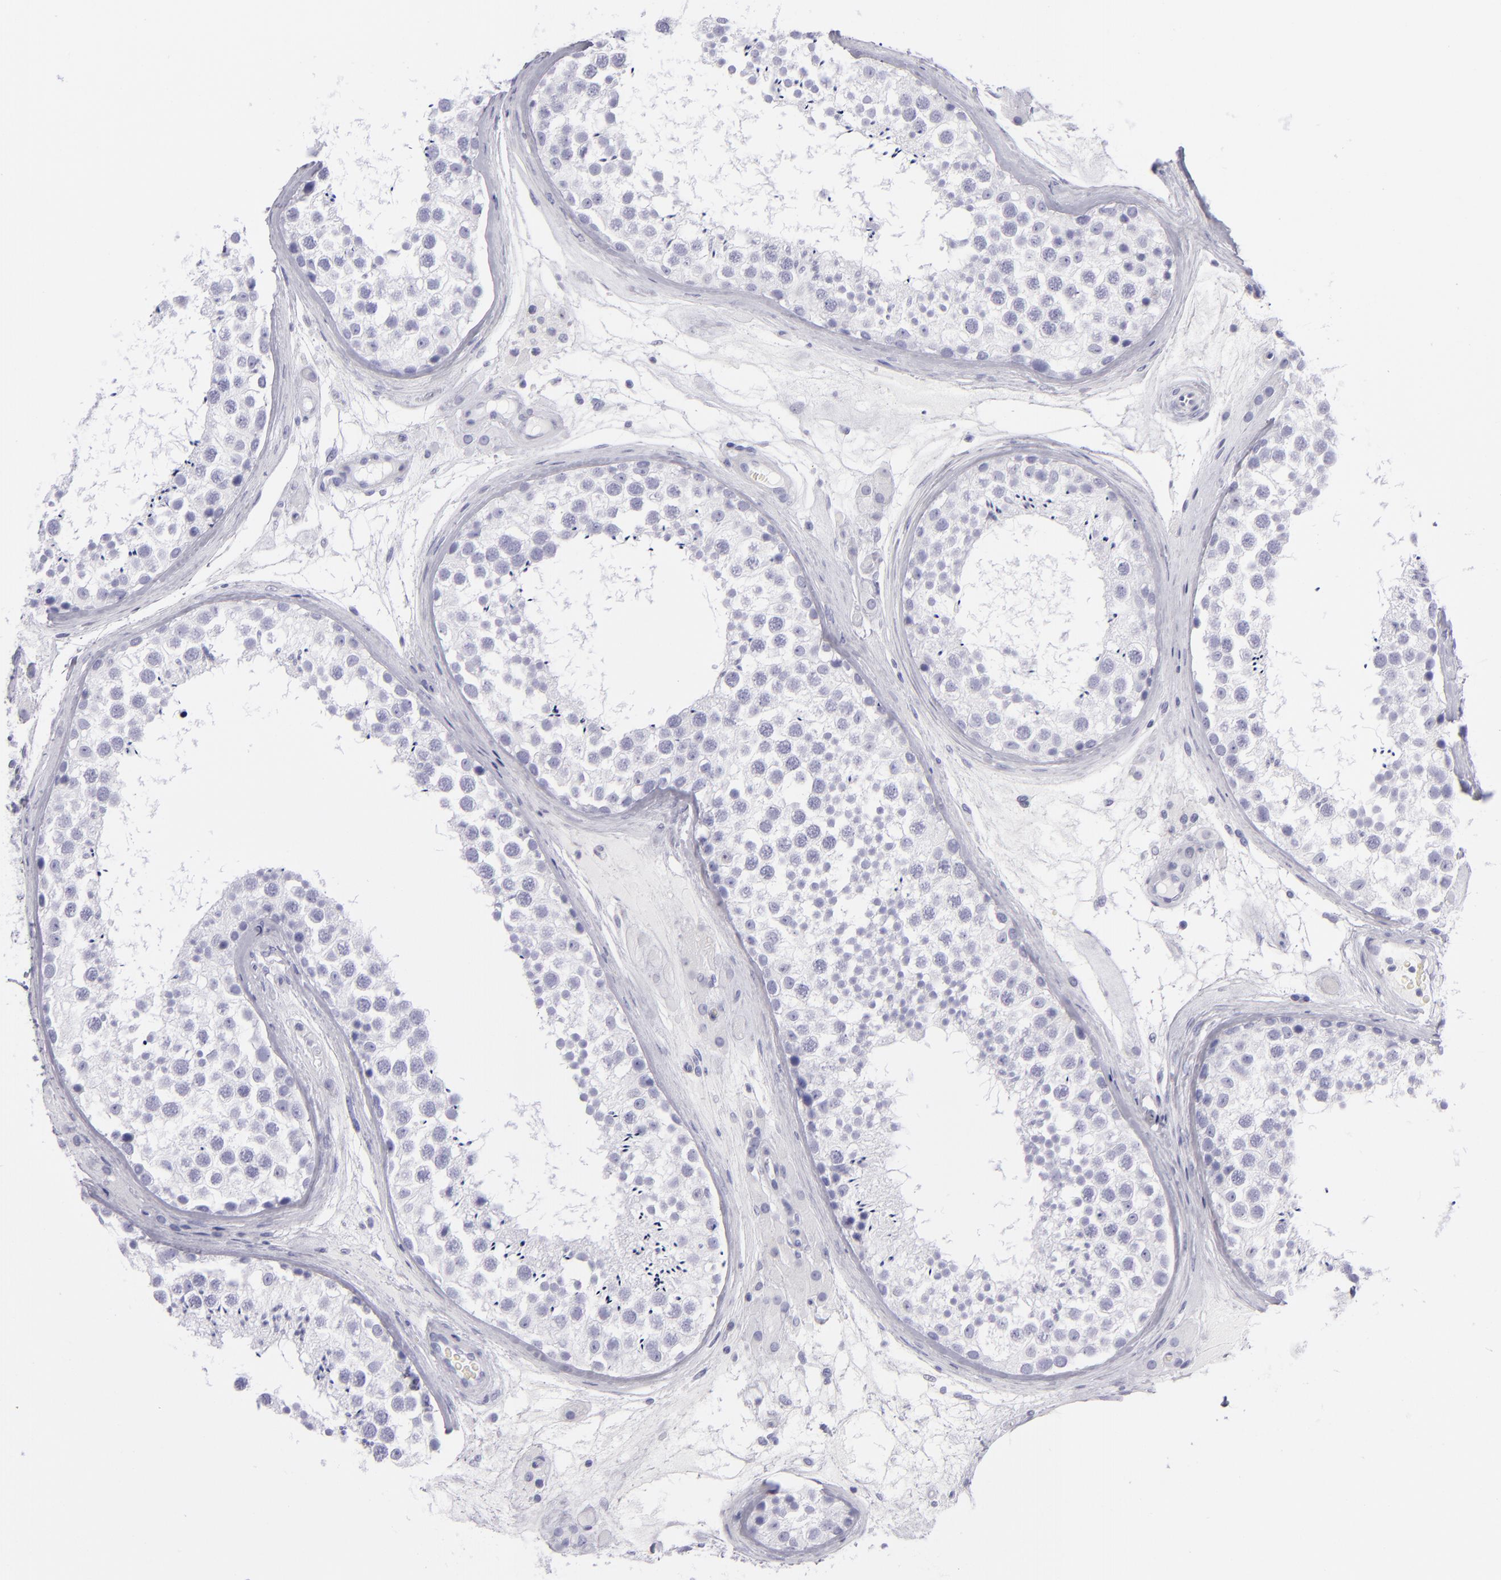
{"staining": {"intensity": "negative", "quantity": "none", "location": "none"}, "tissue": "testis", "cell_type": "Cells in seminiferous ducts", "image_type": "normal", "snomed": [{"axis": "morphology", "description": "Normal tissue, NOS"}, {"axis": "topography", "description": "Testis"}], "caption": "IHC image of benign testis: testis stained with DAB demonstrates no significant protein expression in cells in seminiferous ducts. (Immunohistochemistry (ihc), brightfield microscopy, high magnification).", "gene": "PVALB", "patient": {"sex": "male", "age": 46}}